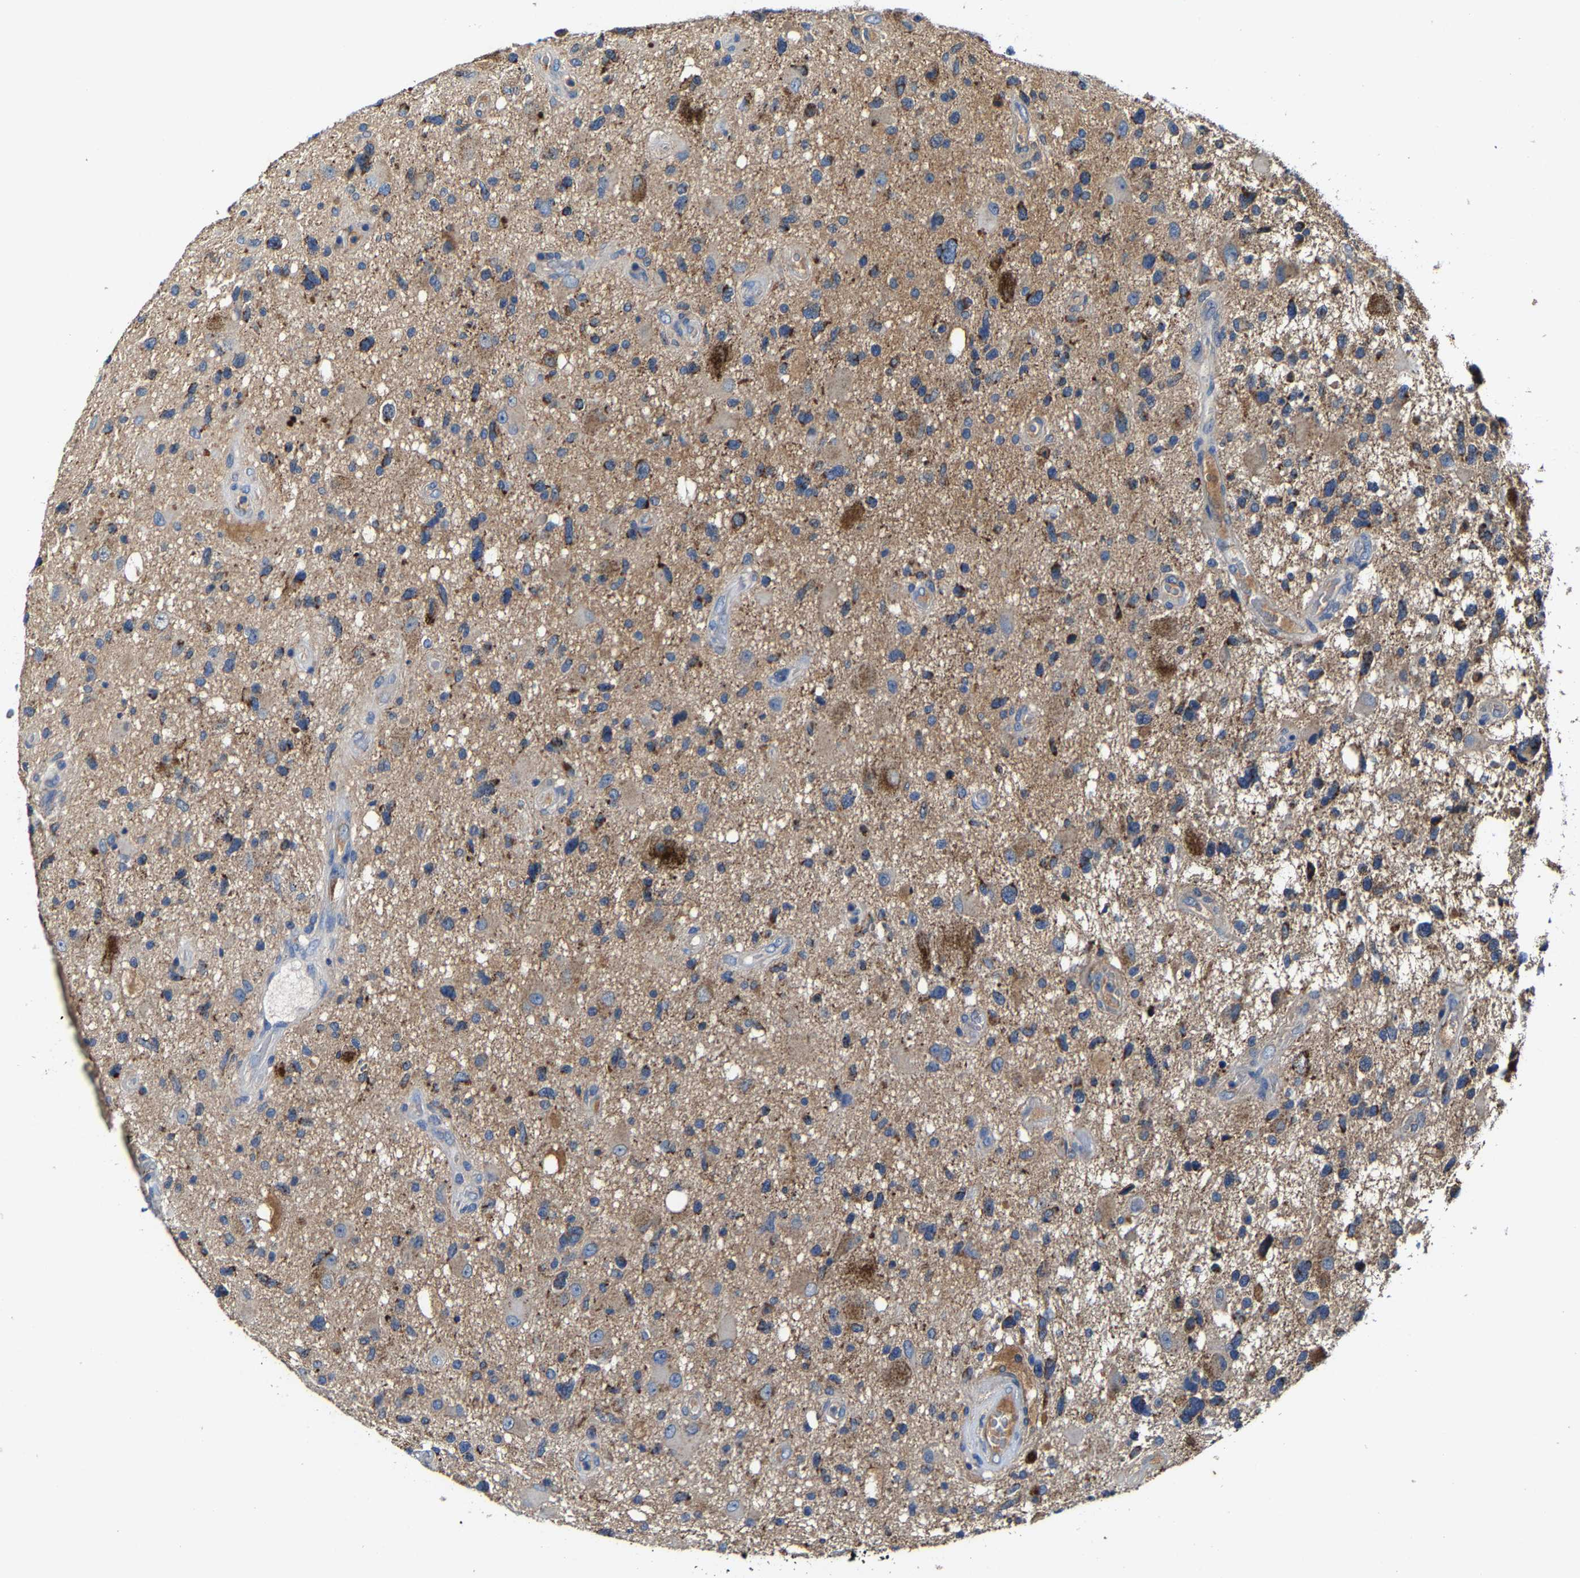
{"staining": {"intensity": "strong", "quantity": "25%-75%", "location": "cytoplasmic/membranous"}, "tissue": "glioma", "cell_type": "Tumor cells", "image_type": "cancer", "snomed": [{"axis": "morphology", "description": "Glioma, malignant, High grade"}, {"axis": "topography", "description": "Brain"}], "caption": "Immunohistochemical staining of human malignant high-grade glioma demonstrates high levels of strong cytoplasmic/membranous staining in approximately 25%-75% of tumor cells.", "gene": "SLC25A25", "patient": {"sex": "male", "age": 33}}